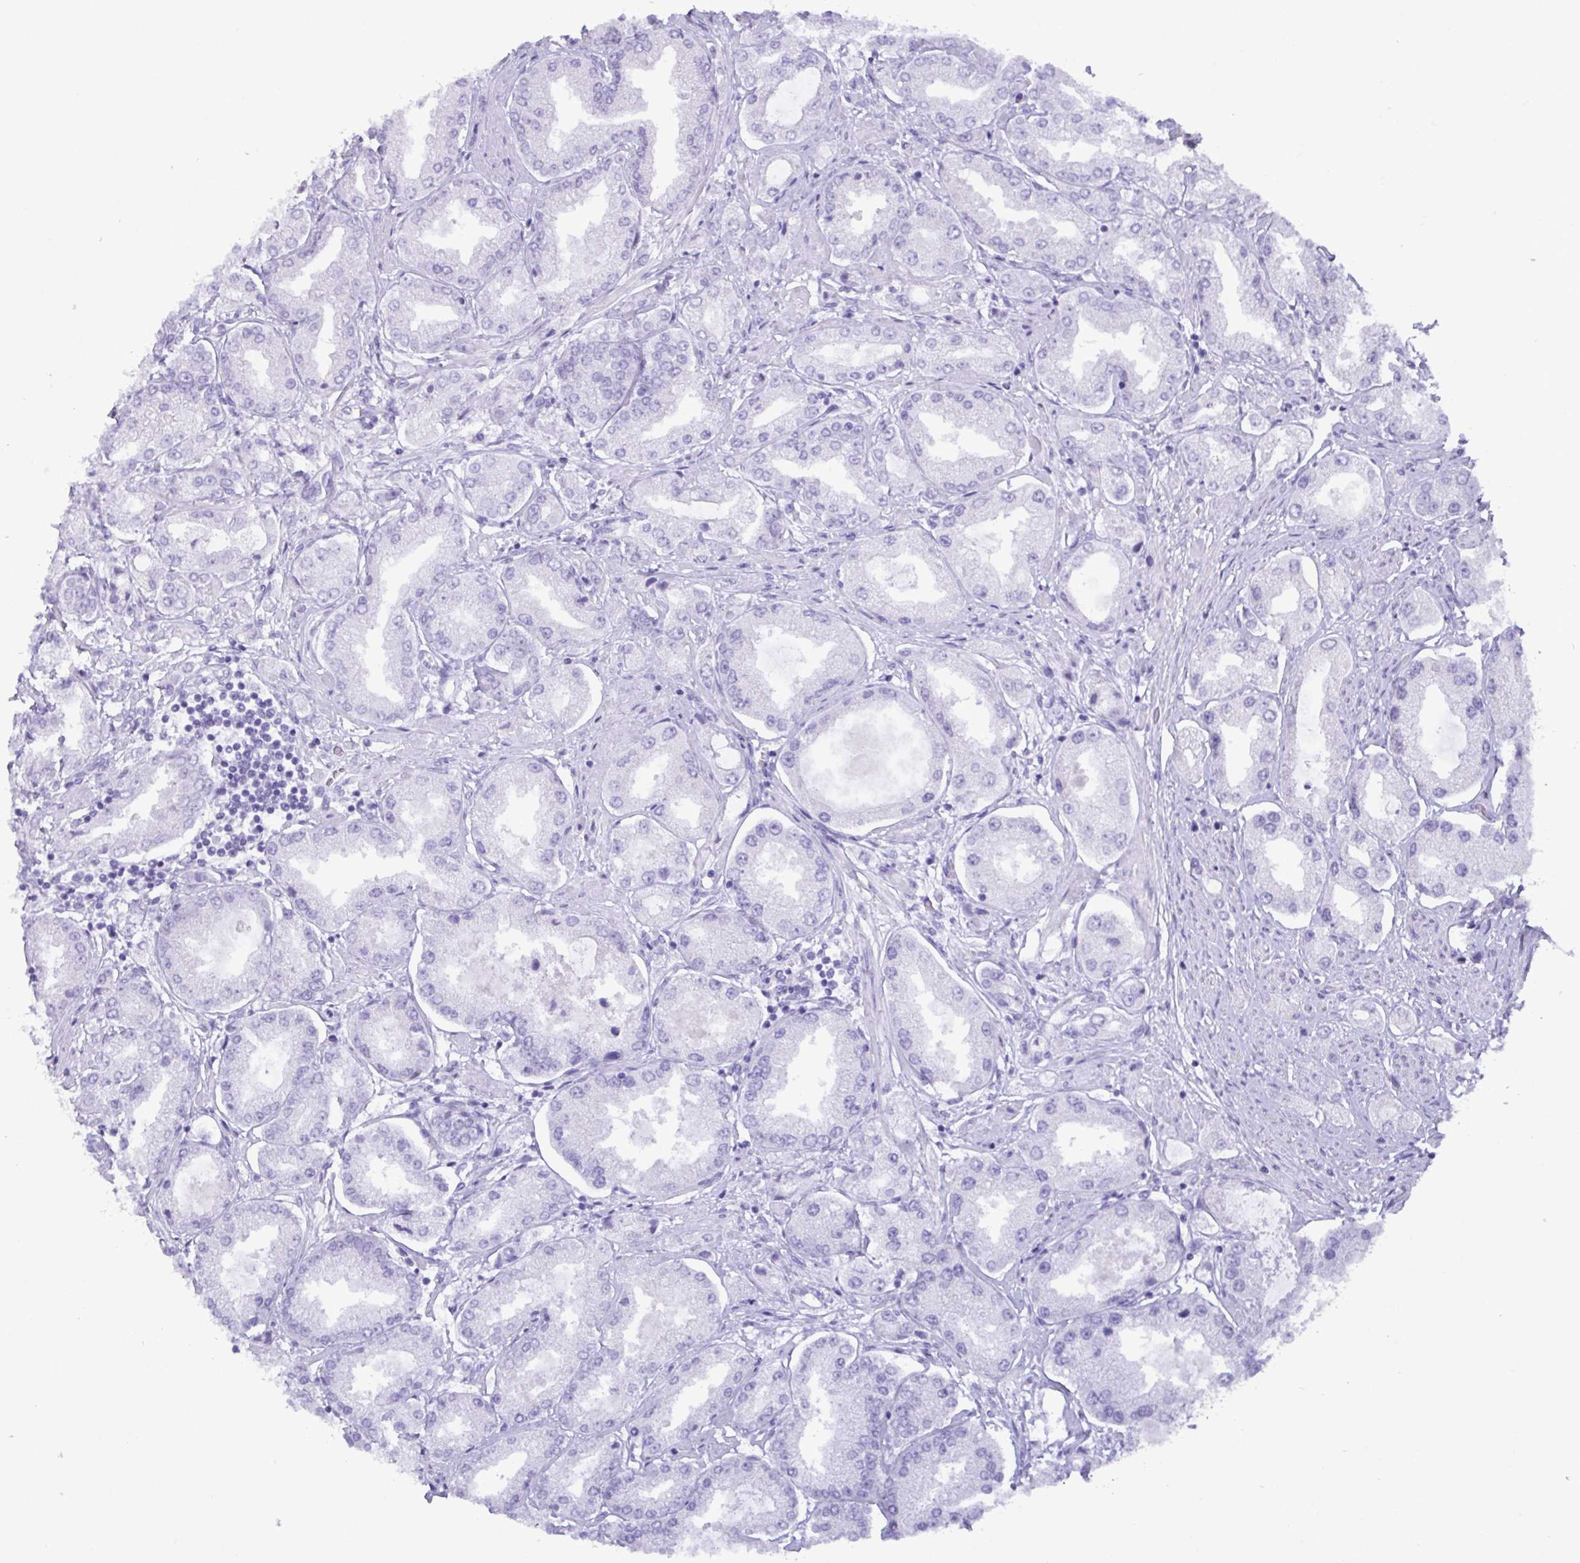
{"staining": {"intensity": "negative", "quantity": "none", "location": "none"}, "tissue": "prostate cancer", "cell_type": "Tumor cells", "image_type": "cancer", "snomed": [{"axis": "morphology", "description": "Adenocarcinoma, High grade"}, {"axis": "topography", "description": "Prostate"}], "caption": "Immunohistochemistry of human prostate cancer demonstrates no positivity in tumor cells. The staining was performed using DAB to visualize the protein expression in brown, while the nuclei were stained in blue with hematoxylin (Magnification: 20x).", "gene": "C4orf33", "patient": {"sex": "male", "age": 69}}